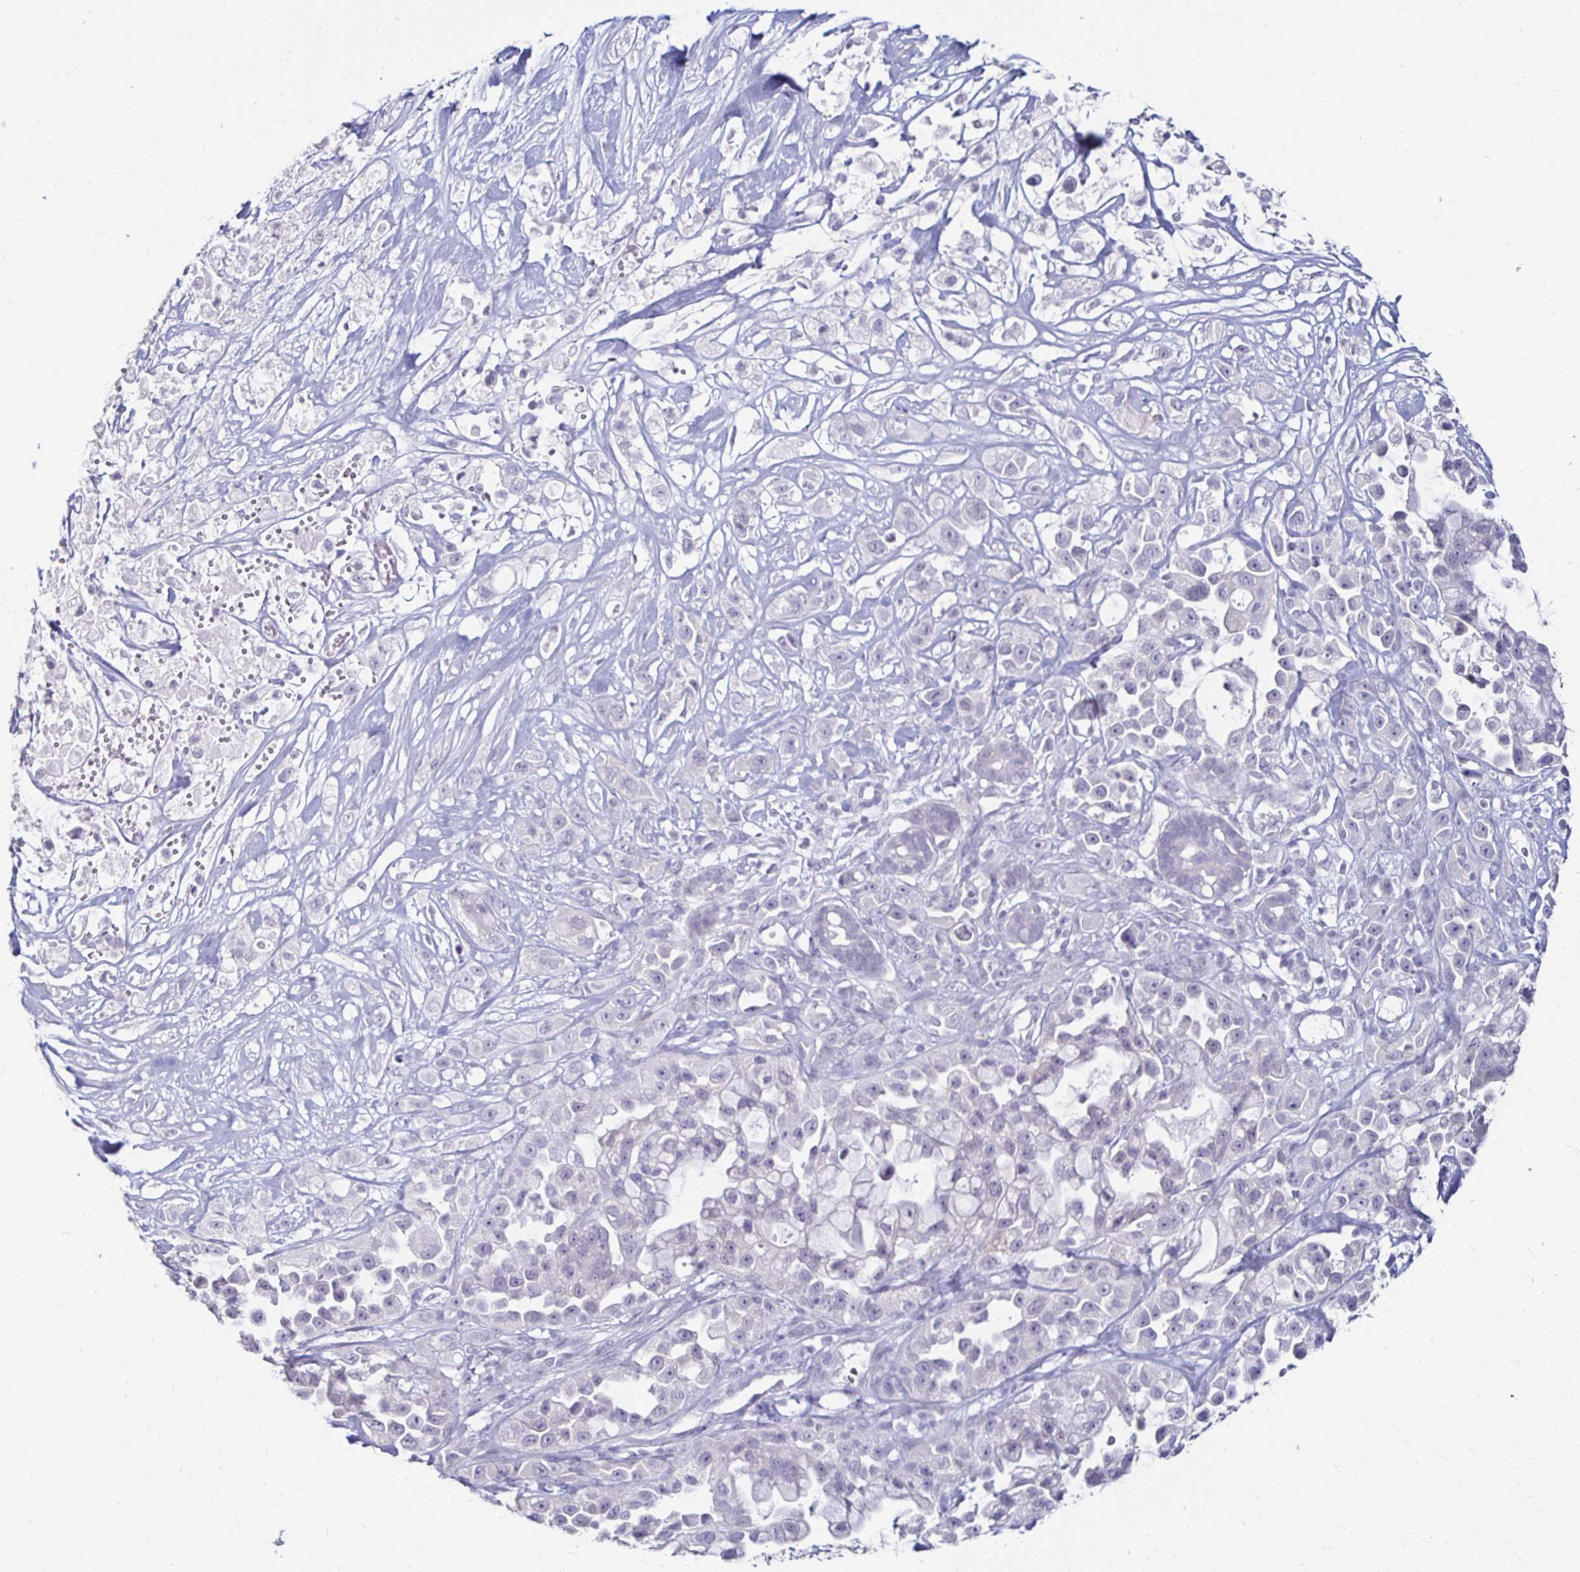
{"staining": {"intensity": "negative", "quantity": "none", "location": "none"}, "tissue": "pancreatic cancer", "cell_type": "Tumor cells", "image_type": "cancer", "snomed": [{"axis": "morphology", "description": "Adenocarcinoma, NOS"}, {"axis": "topography", "description": "Pancreas"}], "caption": "Immunohistochemistry (IHC) photomicrograph of neoplastic tissue: human pancreatic cancer (adenocarcinoma) stained with DAB (3,3'-diaminobenzidine) reveals no significant protein staining in tumor cells.", "gene": "TOMM34", "patient": {"sex": "male", "age": 44}}